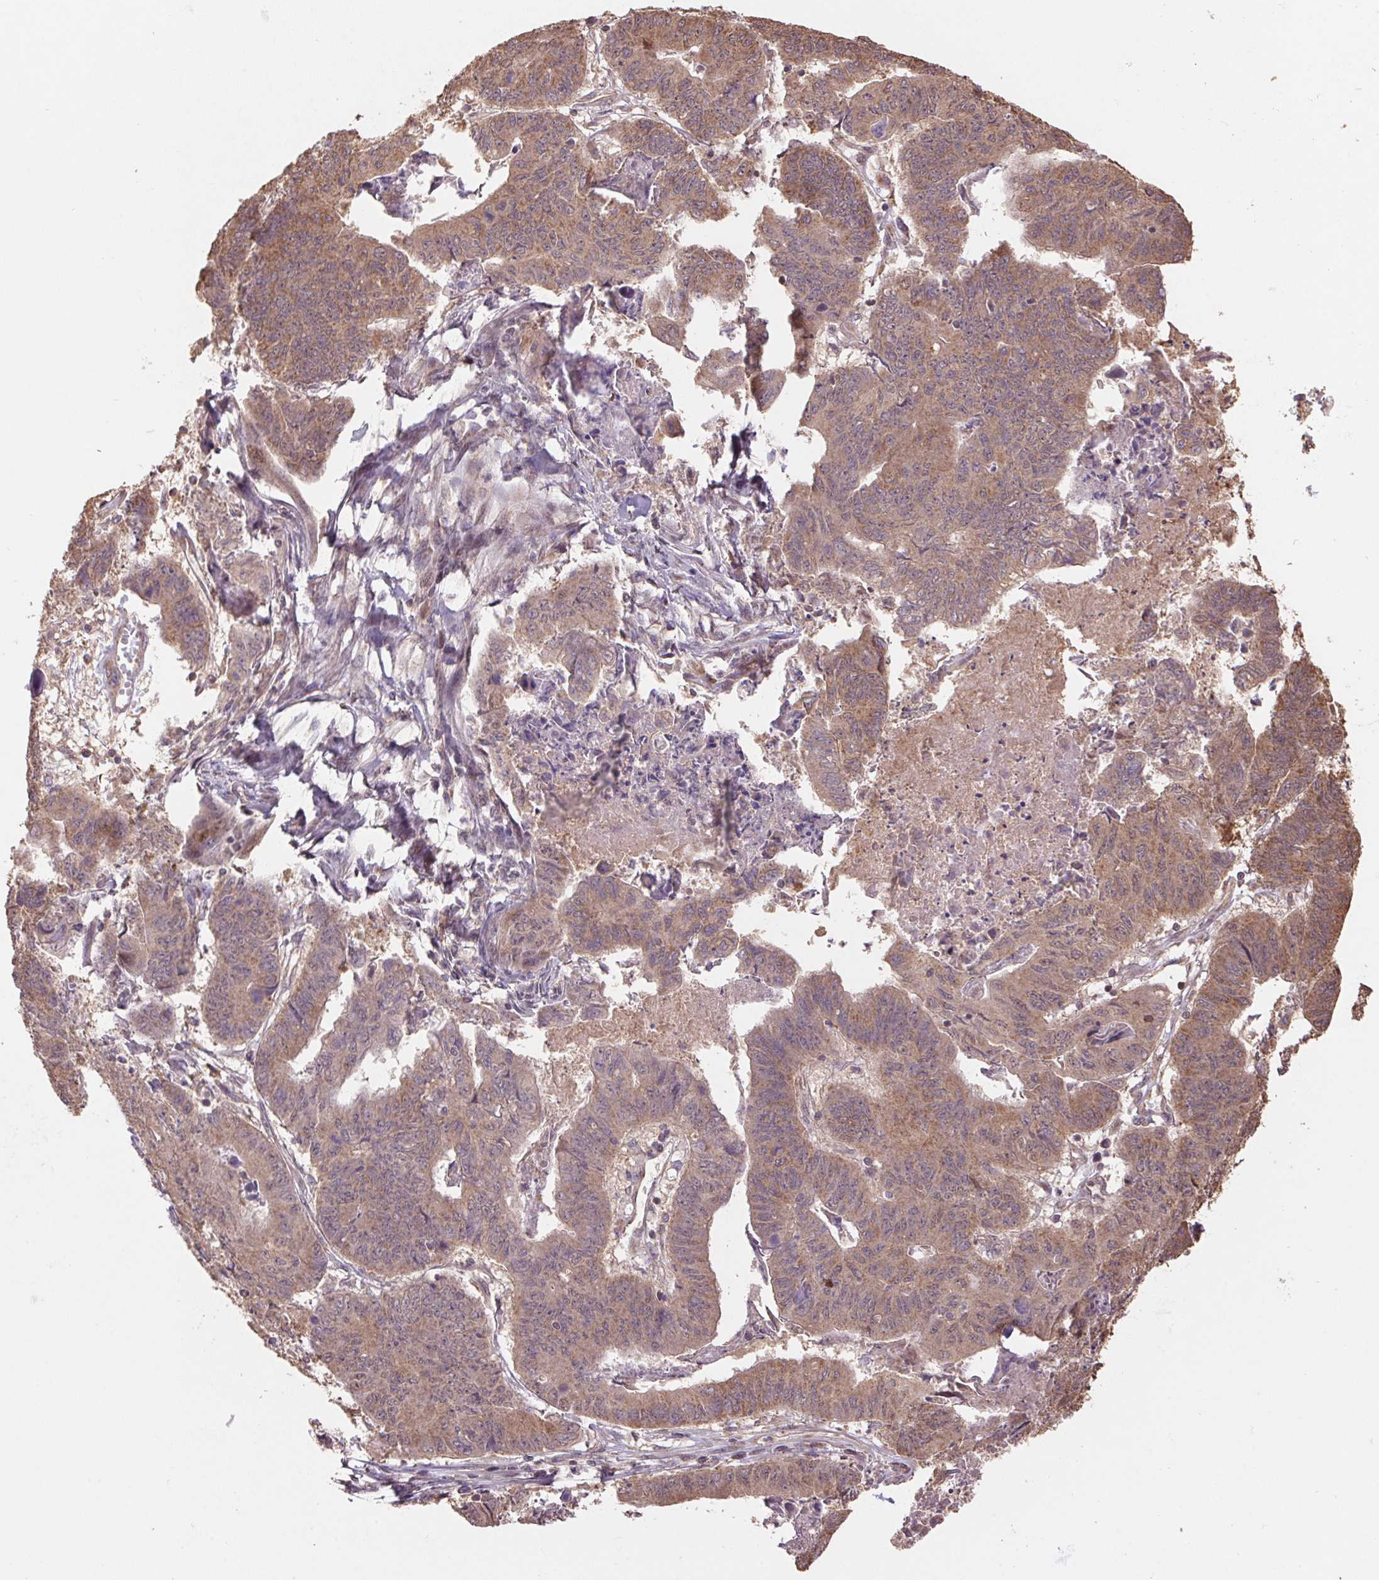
{"staining": {"intensity": "moderate", "quantity": ">75%", "location": "cytoplasmic/membranous"}, "tissue": "stomach cancer", "cell_type": "Tumor cells", "image_type": "cancer", "snomed": [{"axis": "morphology", "description": "Adenocarcinoma, NOS"}, {"axis": "topography", "description": "Stomach, lower"}], "caption": "Tumor cells reveal medium levels of moderate cytoplasmic/membranous positivity in approximately >75% of cells in human stomach cancer.", "gene": "PDHA1", "patient": {"sex": "male", "age": 77}}